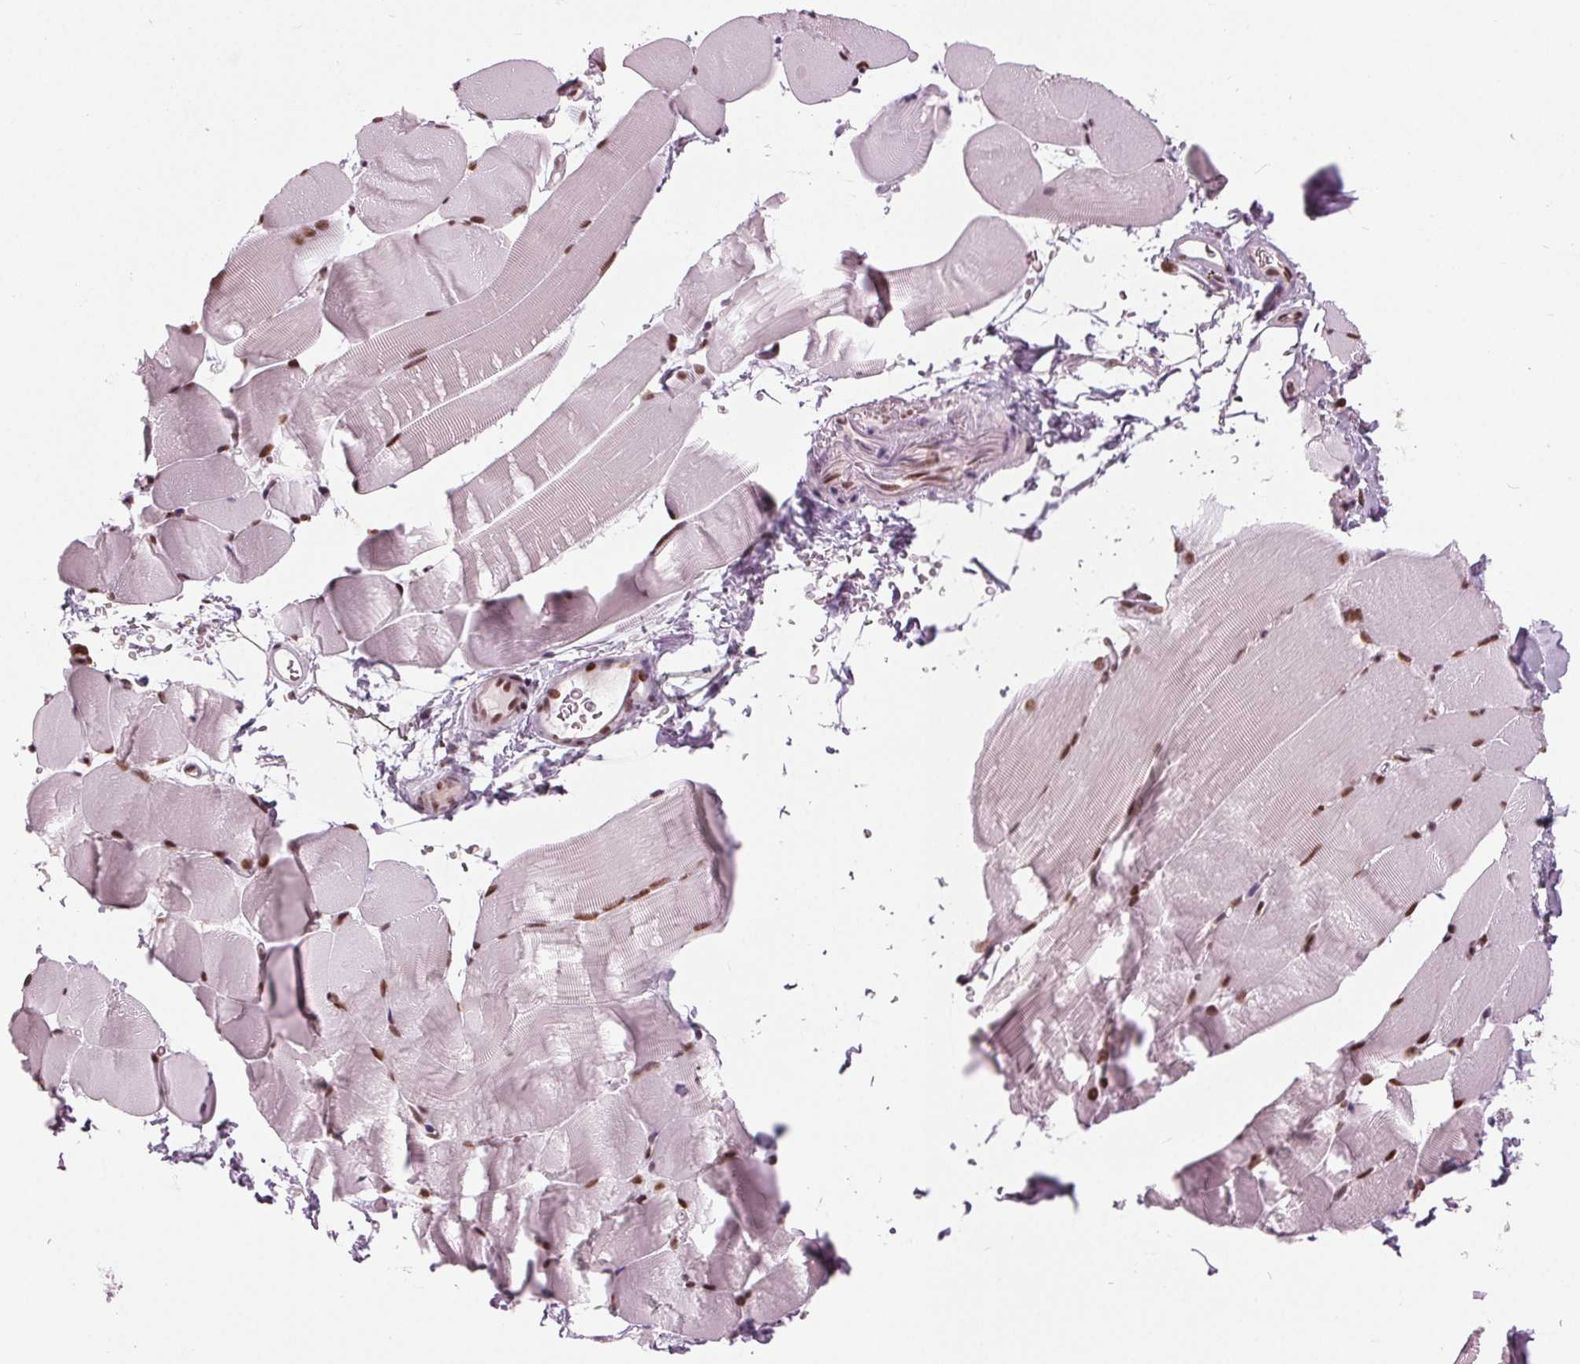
{"staining": {"intensity": "moderate", "quantity": ">75%", "location": "nuclear"}, "tissue": "skeletal muscle", "cell_type": "Myocytes", "image_type": "normal", "snomed": [{"axis": "morphology", "description": "Normal tissue, NOS"}, {"axis": "topography", "description": "Skeletal muscle"}], "caption": "Skeletal muscle stained with a brown dye demonstrates moderate nuclear positive expression in about >75% of myocytes.", "gene": "LSM2", "patient": {"sex": "female", "age": 37}}